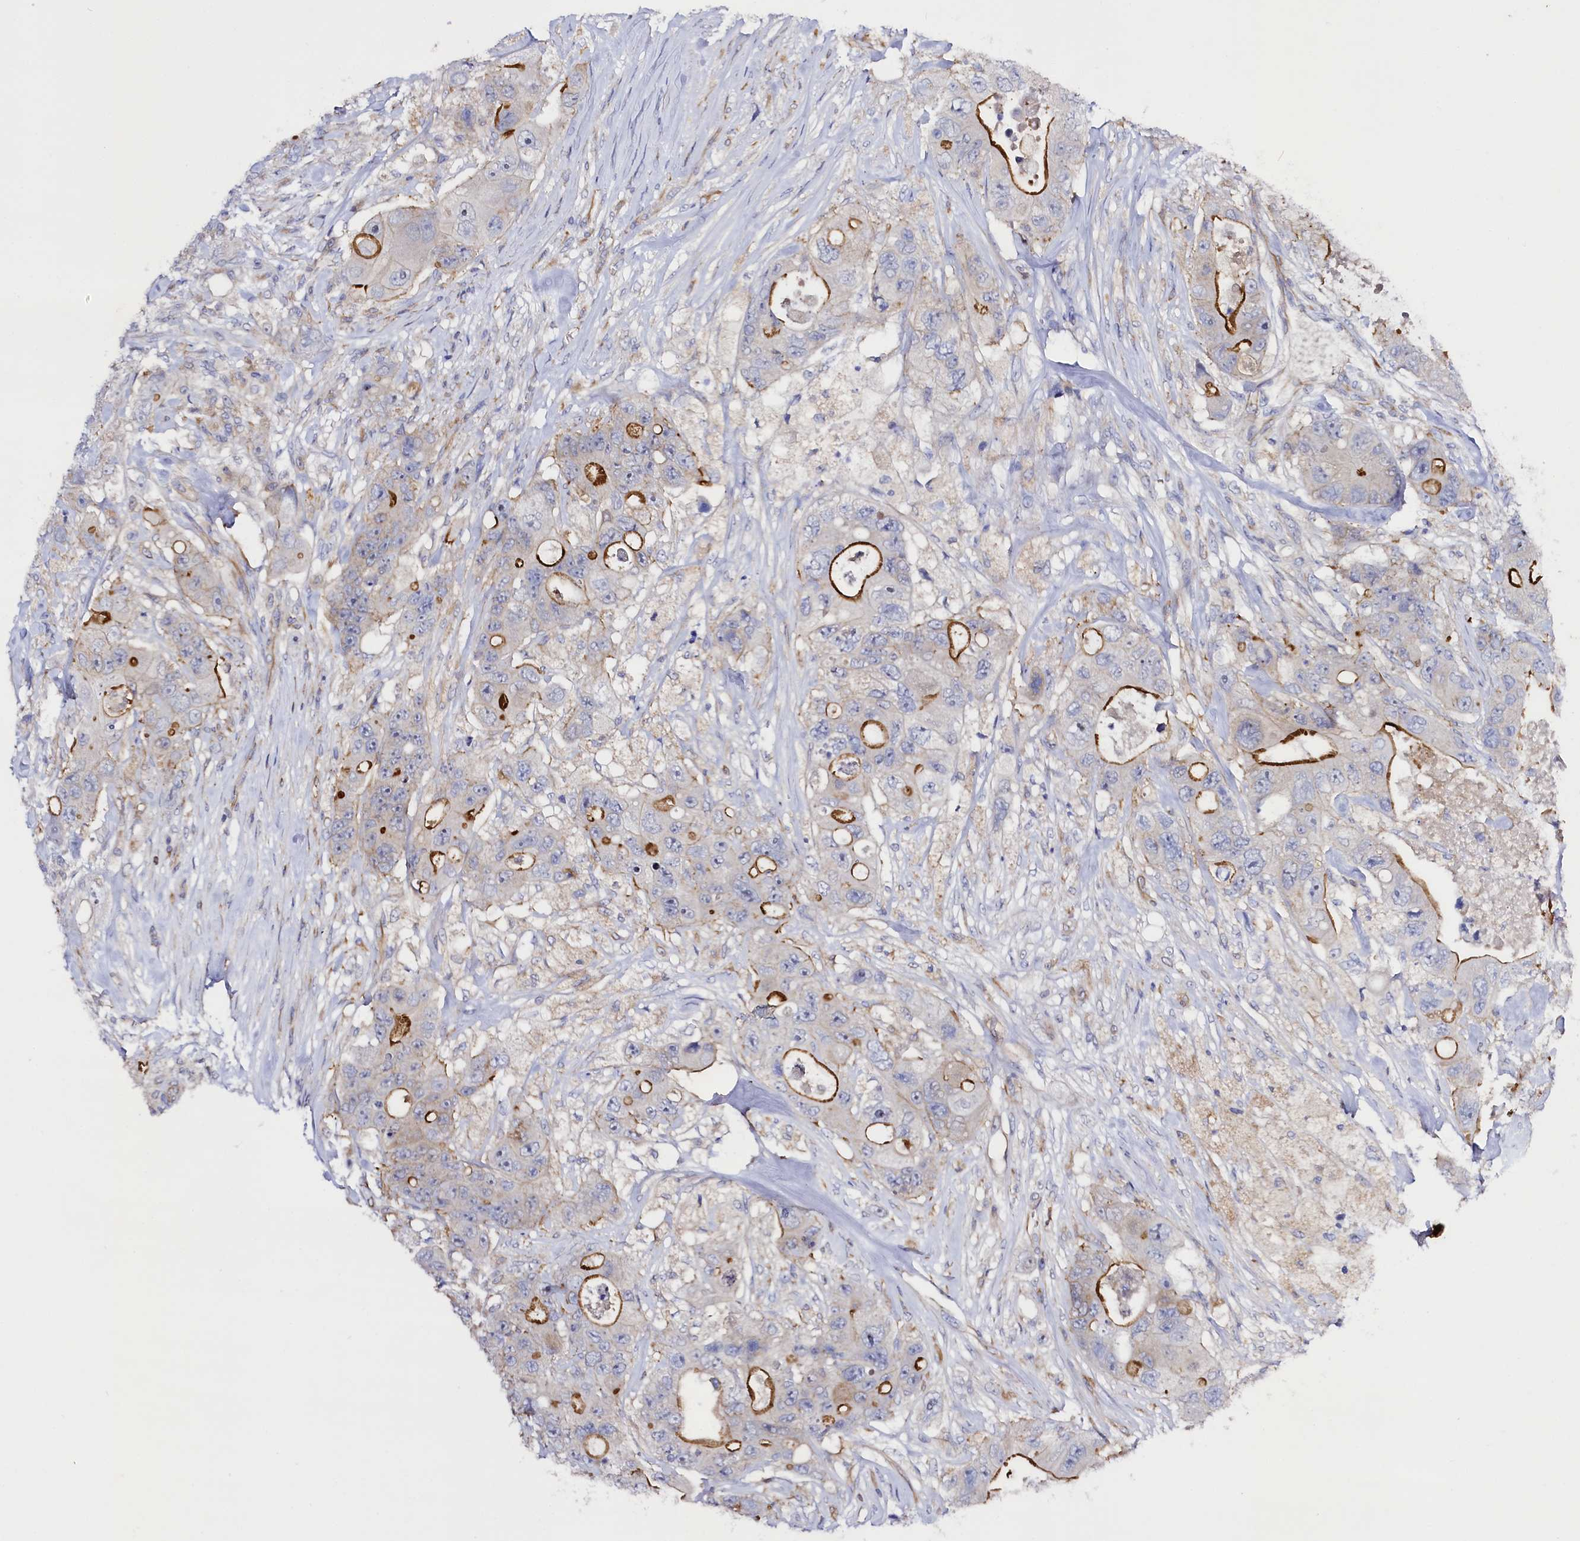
{"staining": {"intensity": "strong", "quantity": "<25%", "location": "cytoplasmic/membranous"}, "tissue": "colorectal cancer", "cell_type": "Tumor cells", "image_type": "cancer", "snomed": [{"axis": "morphology", "description": "Adenocarcinoma, NOS"}, {"axis": "topography", "description": "Colon"}], "caption": "The histopathology image reveals a brown stain indicating the presence of a protein in the cytoplasmic/membranous of tumor cells in colorectal cancer.", "gene": "SLC7A1", "patient": {"sex": "female", "age": 46}}